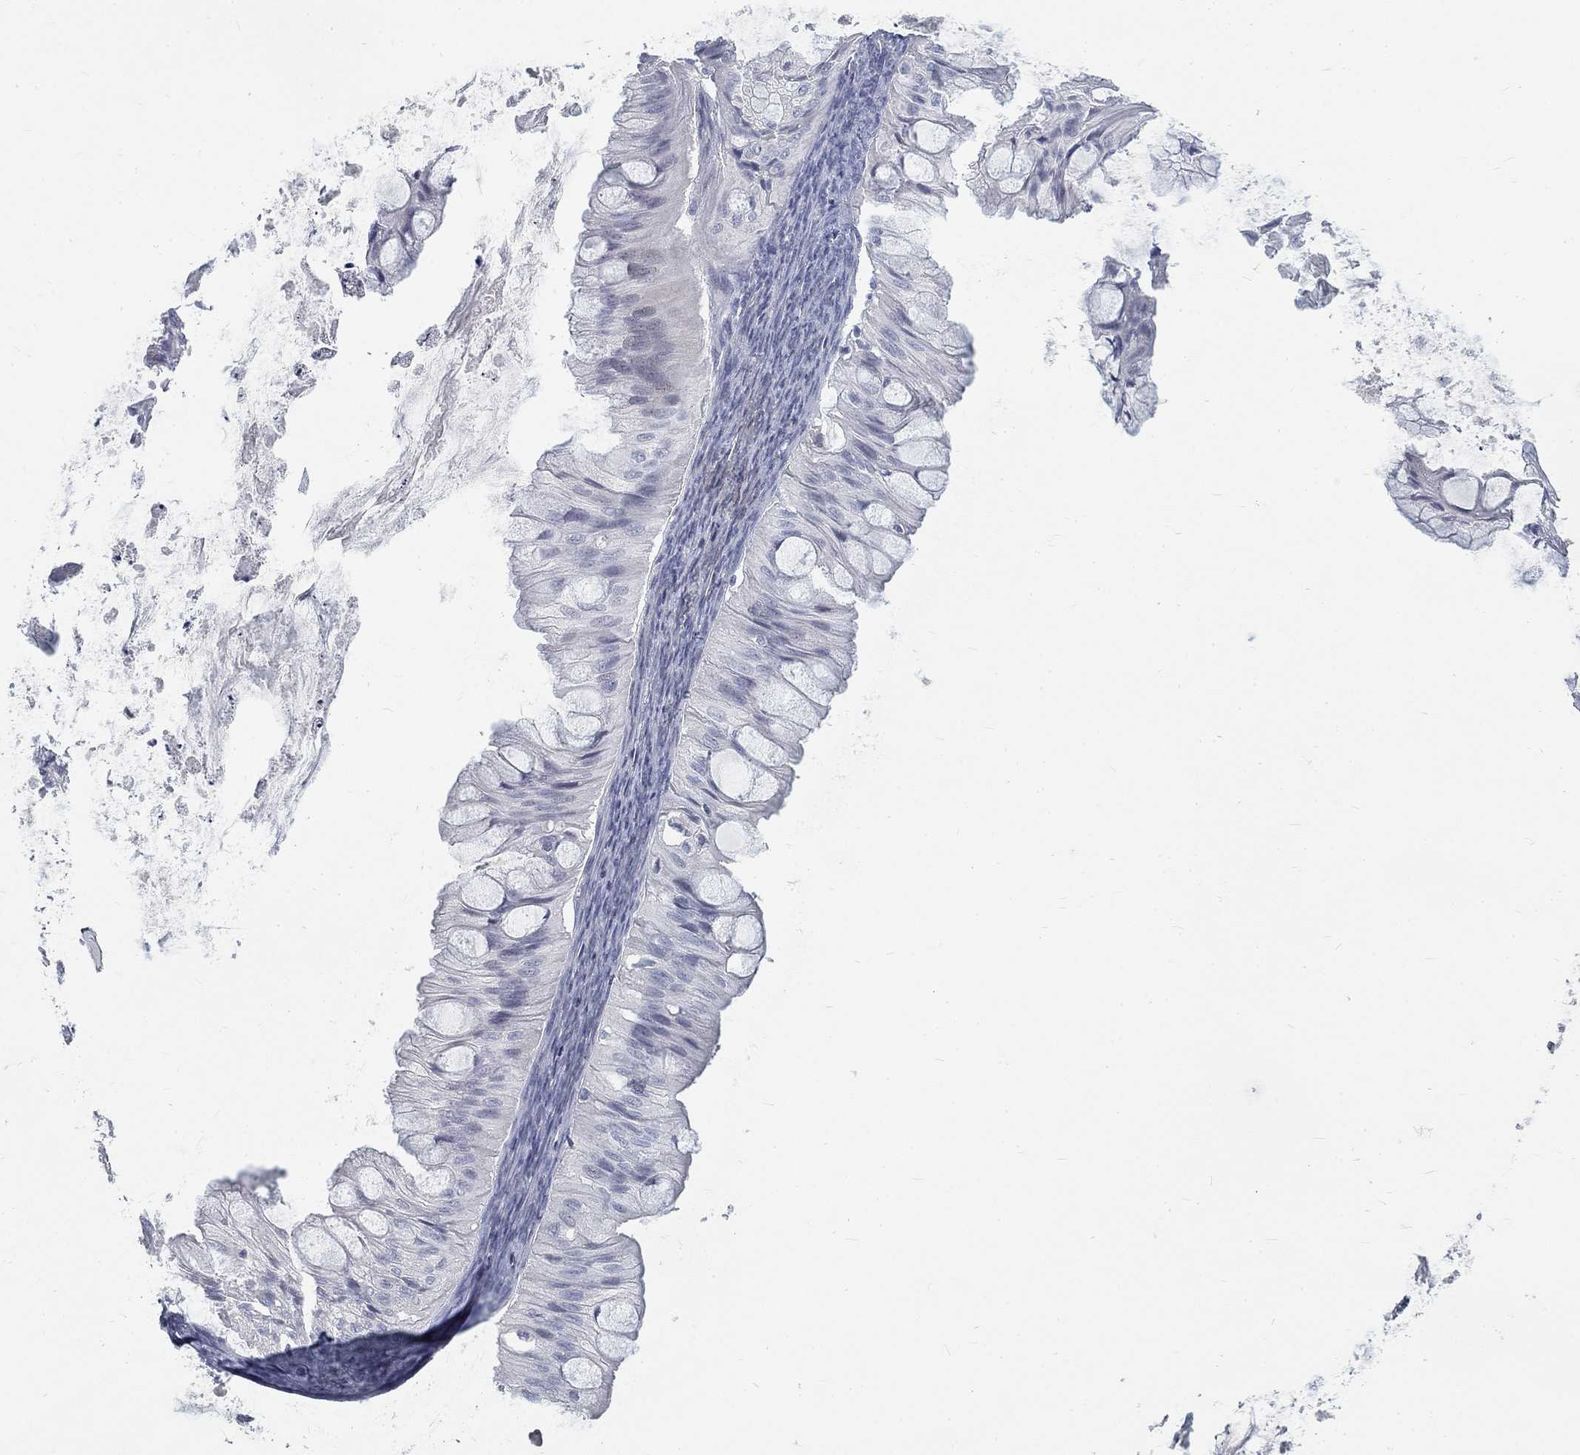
{"staining": {"intensity": "negative", "quantity": "none", "location": "none"}, "tissue": "ovarian cancer", "cell_type": "Tumor cells", "image_type": "cancer", "snomed": [{"axis": "morphology", "description": "Cystadenocarcinoma, mucinous, NOS"}, {"axis": "topography", "description": "Ovary"}], "caption": "Mucinous cystadenocarcinoma (ovarian) was stained to show a protein in brown. There is no significant positivity in tumor cells.", "gene": "ATP1A3", "patient": {"sex": "female", "age": 57}}